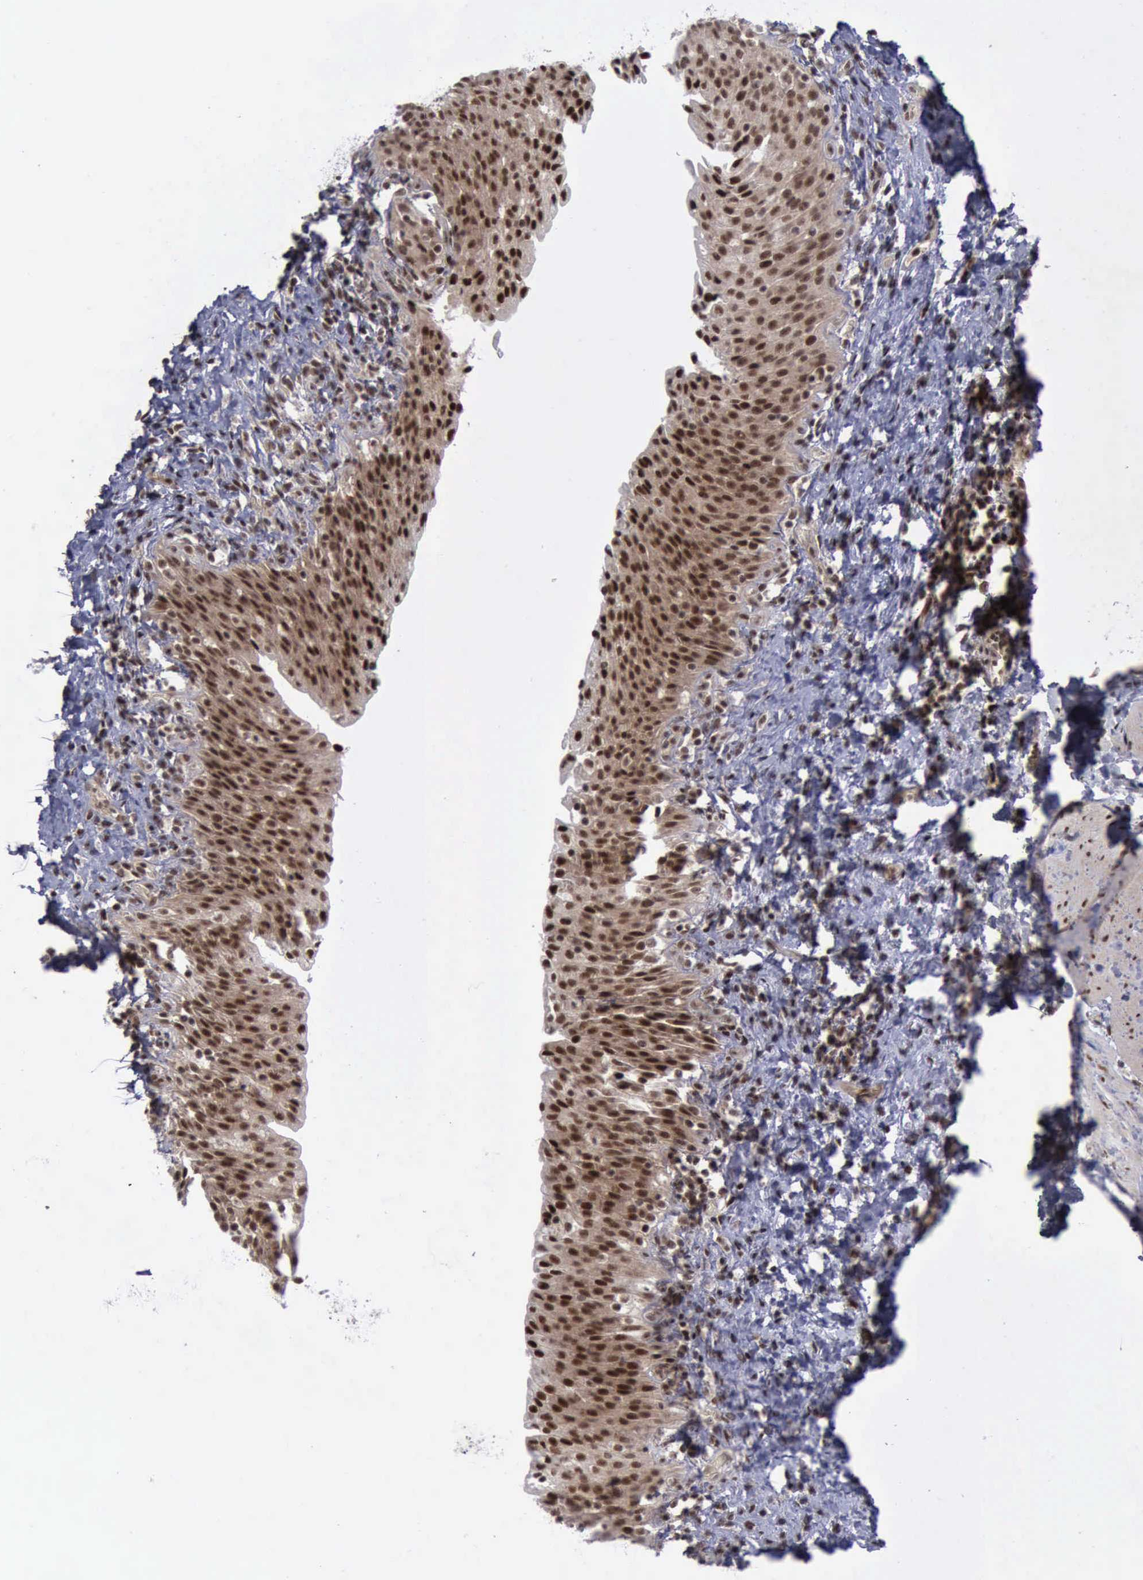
{"staining": {"intensity": "strong", "quantity": ">75%", "location": "cytoplasmic/membranous,nuclear"}, "tissue": "urinary bladder", "cell_type": "Urothelial cells", "image_type": "normal", "snomed": [{"axis": "morphology", "description": "Normal tissue, NOS"}, {"axis": "topography", "description": "Urinary bladder"}], "caption": "A high amount of strong cytoplasmic/membranous,nuclear positivity is appreciated in about >75% of urothelial cells in normal urinary bladder.", "gene": "ATM", "patient": {"sex": "male", "age": 51}}